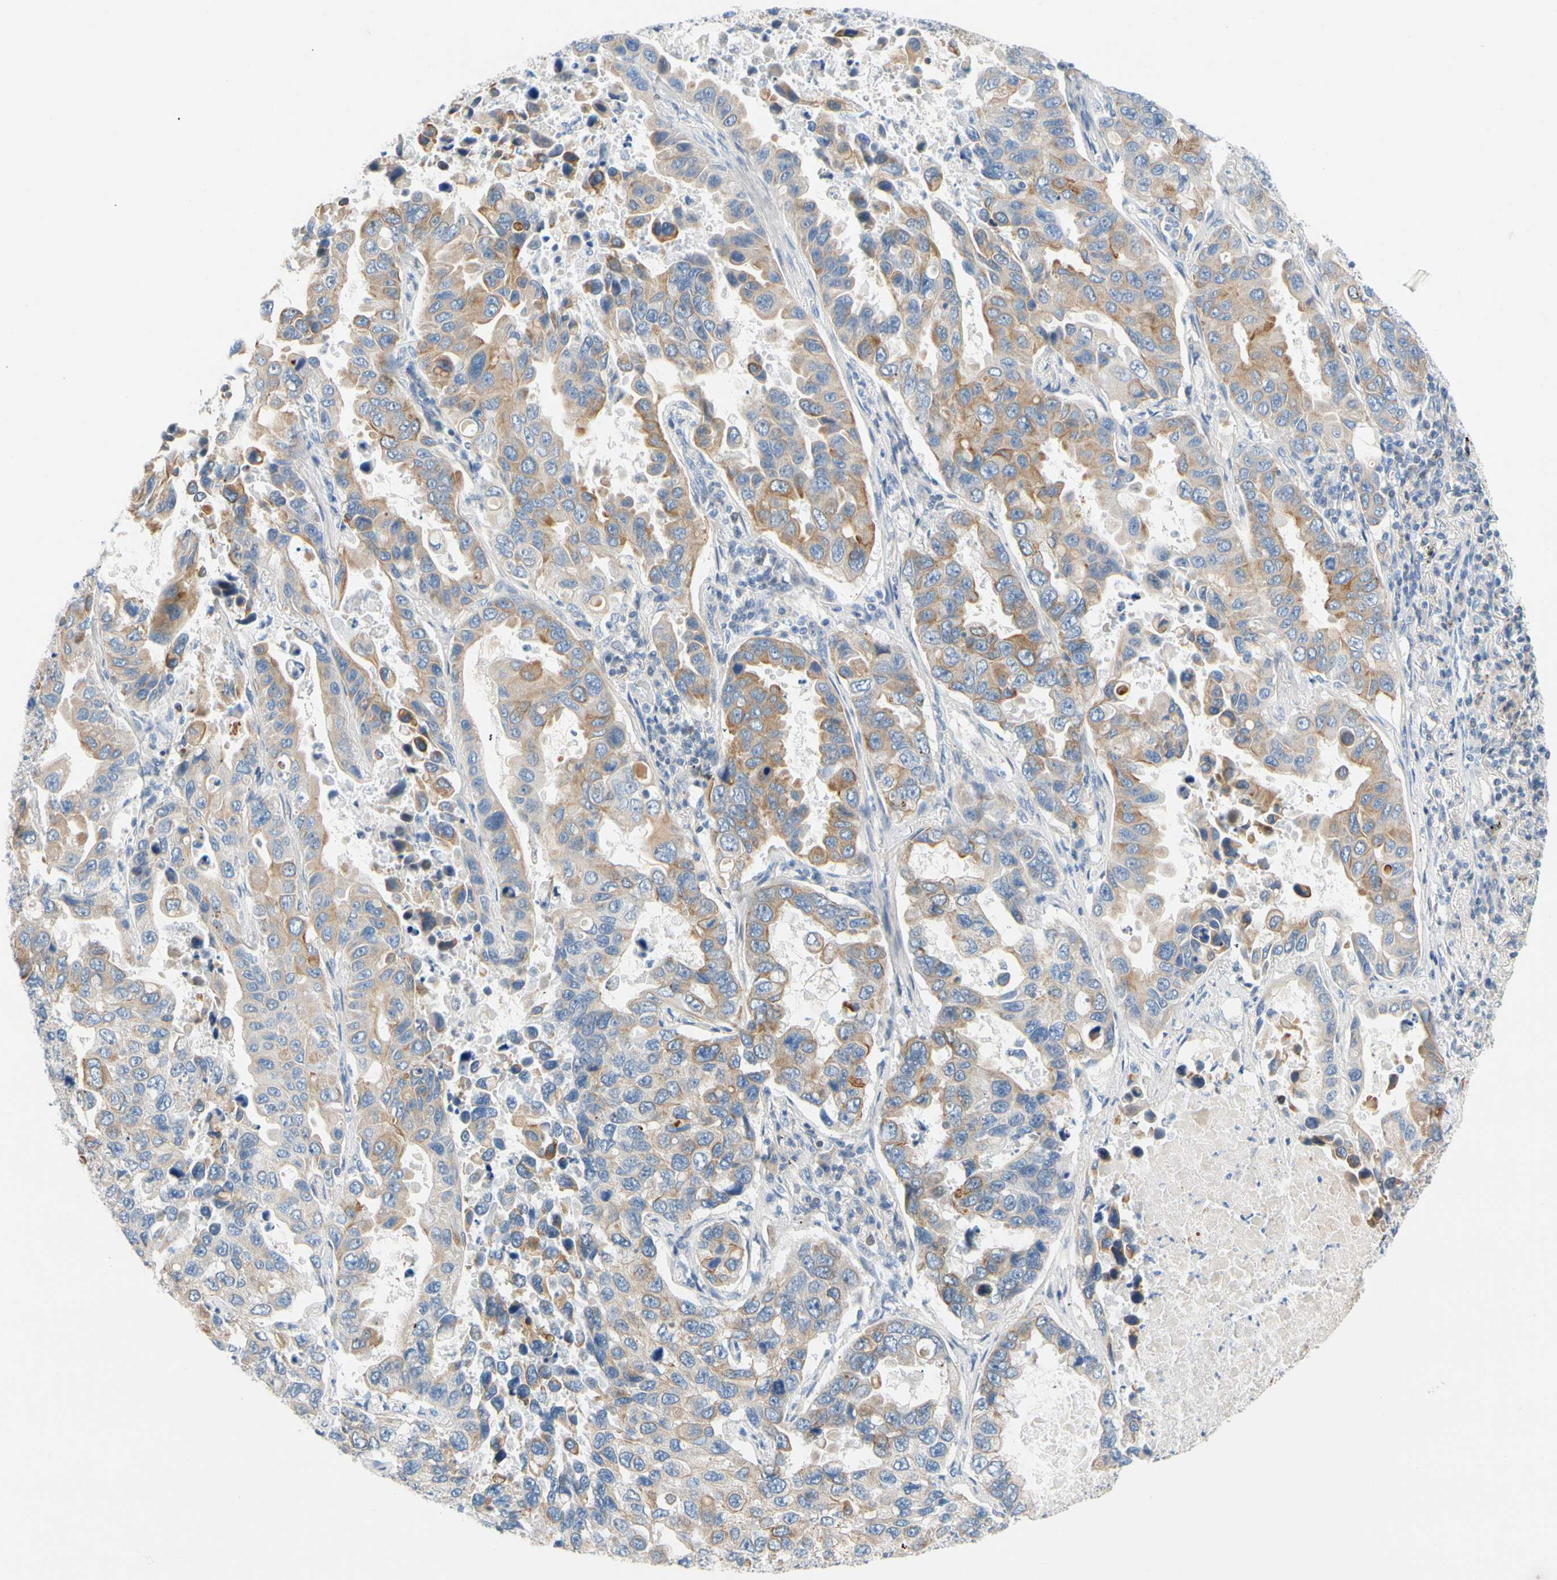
{"staining": {"intensity": "moderate", "quantity": "25%-75%", "location": "cytoplasmic/membranous,nuclear"}, "tissue": "lung cancer", "cell_type": "Tumor cells", "image_type": "cancer", "snomed": [{"axis": "morphology", "description": "Adenocarcinoma, NOS"}, {"axis": "topography", "description": "Lung"}], "caption": "This micrograph displays immunohistochemistry staining of lung cancer (adenocarcinoma), with medium moderate cytoplasmic/membranous and nuclear expression in approximately 25%-75% of tumor cells.", "gene": "ZNF132", "patient": {"sex": "male", "age": 64}}